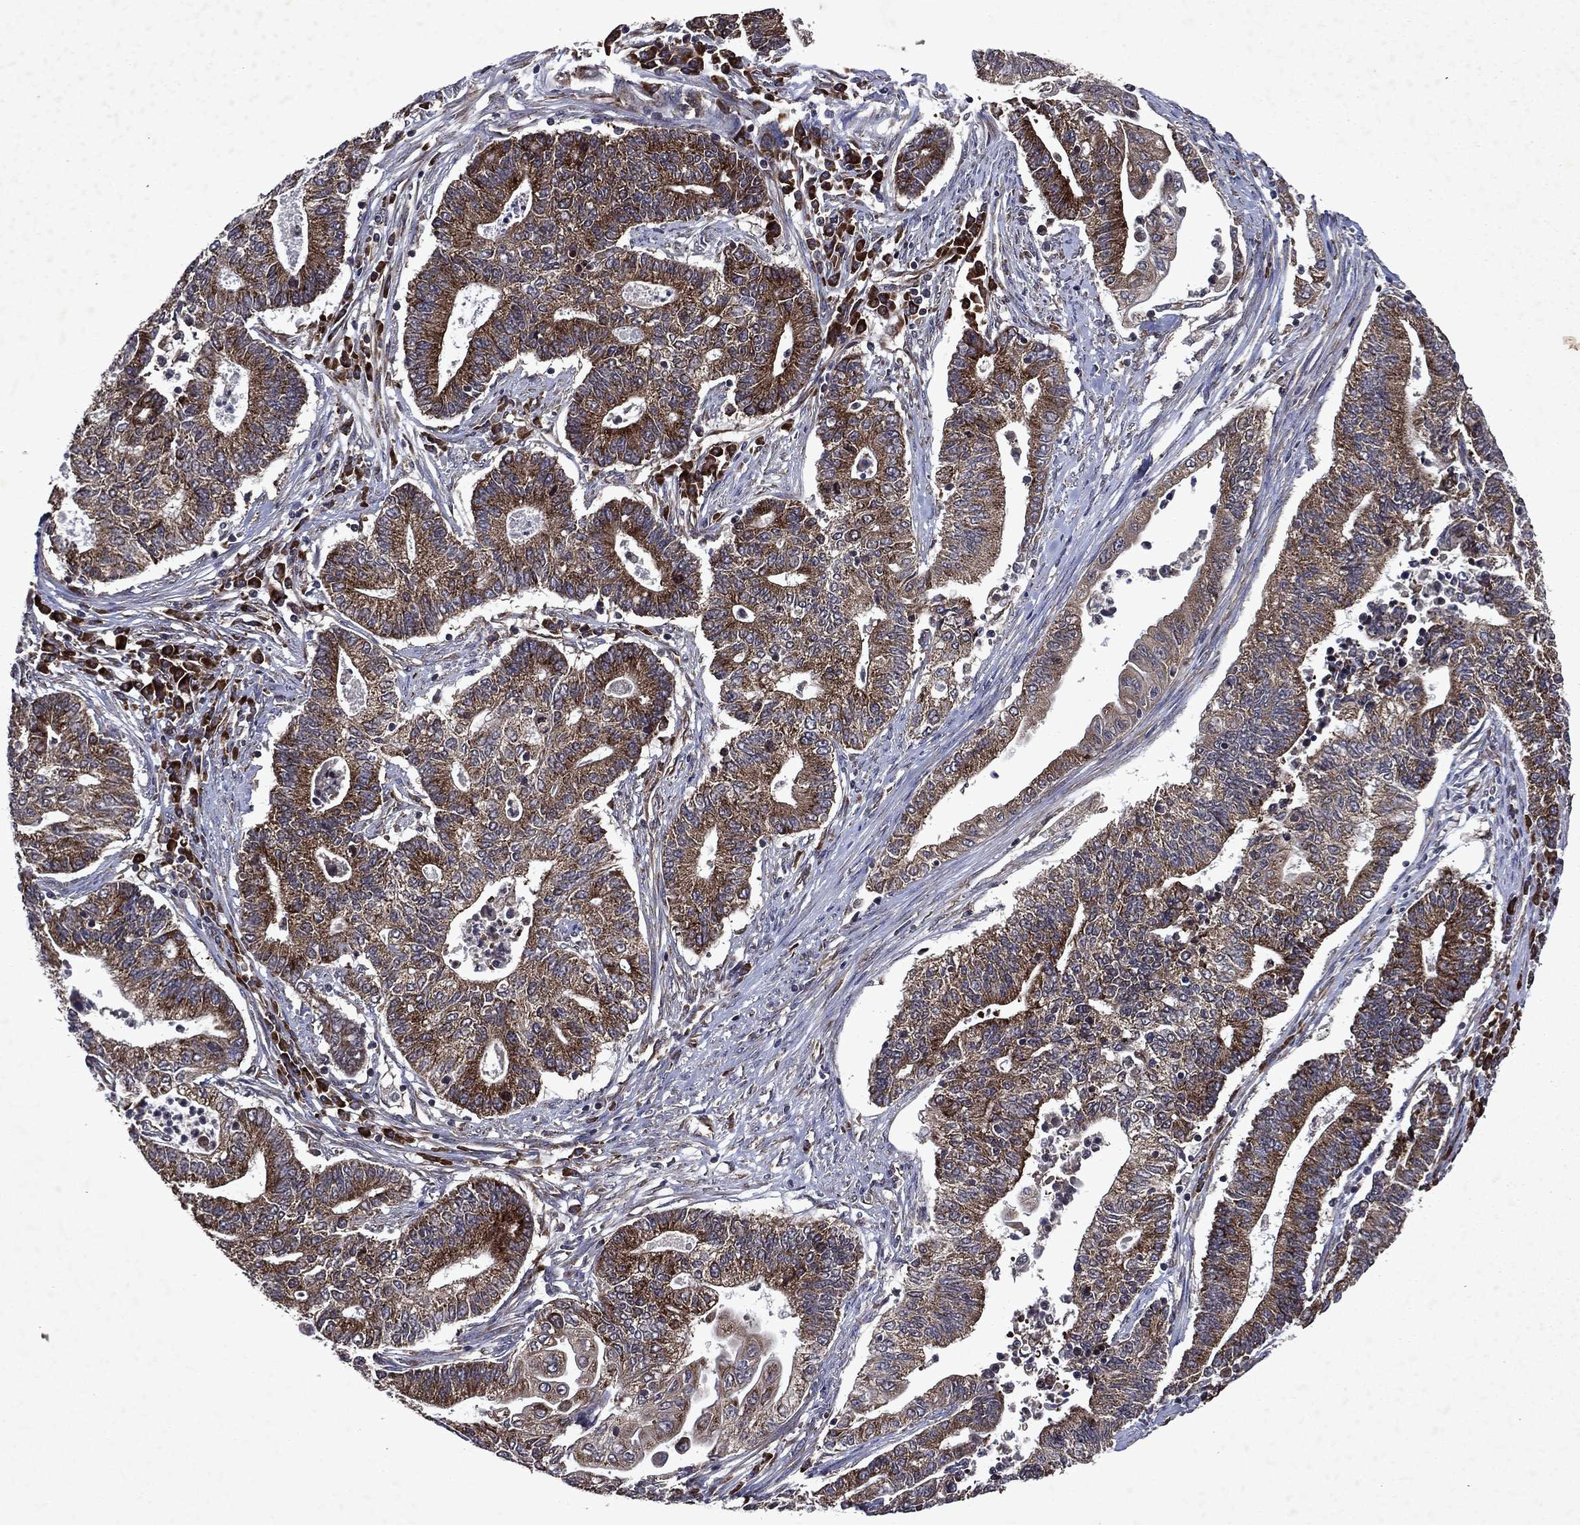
{"staining": {"intensity": "strong", "quantity": "25%-75%", "location": "cytoplasmic/membranous"}, "tissue": "endometrial cancer", "cell_type": "Tumor cells", "image_type": "cancer", "snomed": [{"axis": "morphology", "description": "Adenocarcinoma, NOS"}, {"axis": "topography", "description": "Uterus"}, {"axis": "topography", "description": "Endometrium"}], "caption": "Endometrial cancer (adenocarcinoma) stained with a protein marker shows strong staining in tumor cells.", "gene": "EIF2B4", "patient": {"sex": "female", "age": 54}}